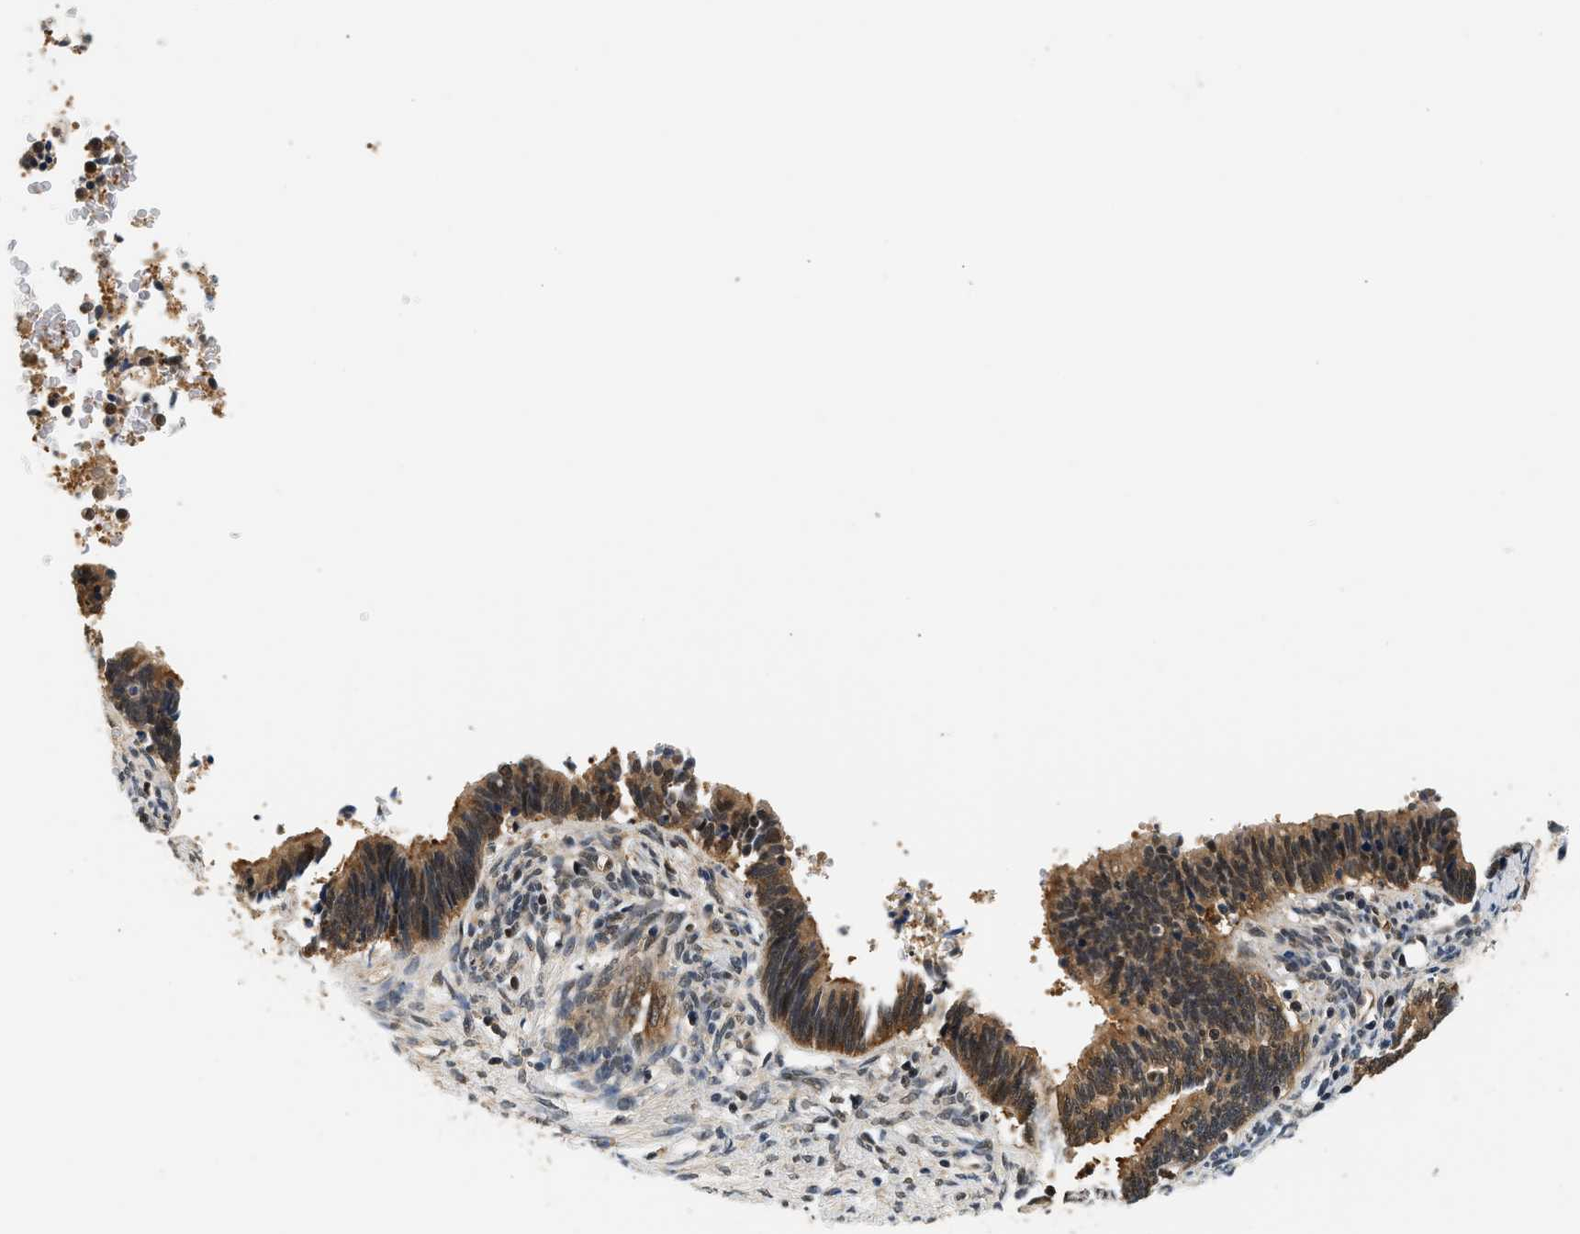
{"staining": {"intensity": "moderate", "quantity": ">75%", "location": "cytoplasmic/membranous"}, "tissue": "cervical cancer", "cell_type": "Tumor cells", "image_type": "cancer", "snomed": [{"axis": "morphology", "description": "Adenocarcinoma, NOS"}, {"axis": "topography", "description": "Cervix"}], "caption": "Adenocarcinoma (cervical) tissue reveals moderate cytoplasmic/membranous expression in approximately >75% of tumor cells, visualized by immunohistochemistry.", "gene": "PSMD3", "patient": {"sex": "female", "age": 44}}